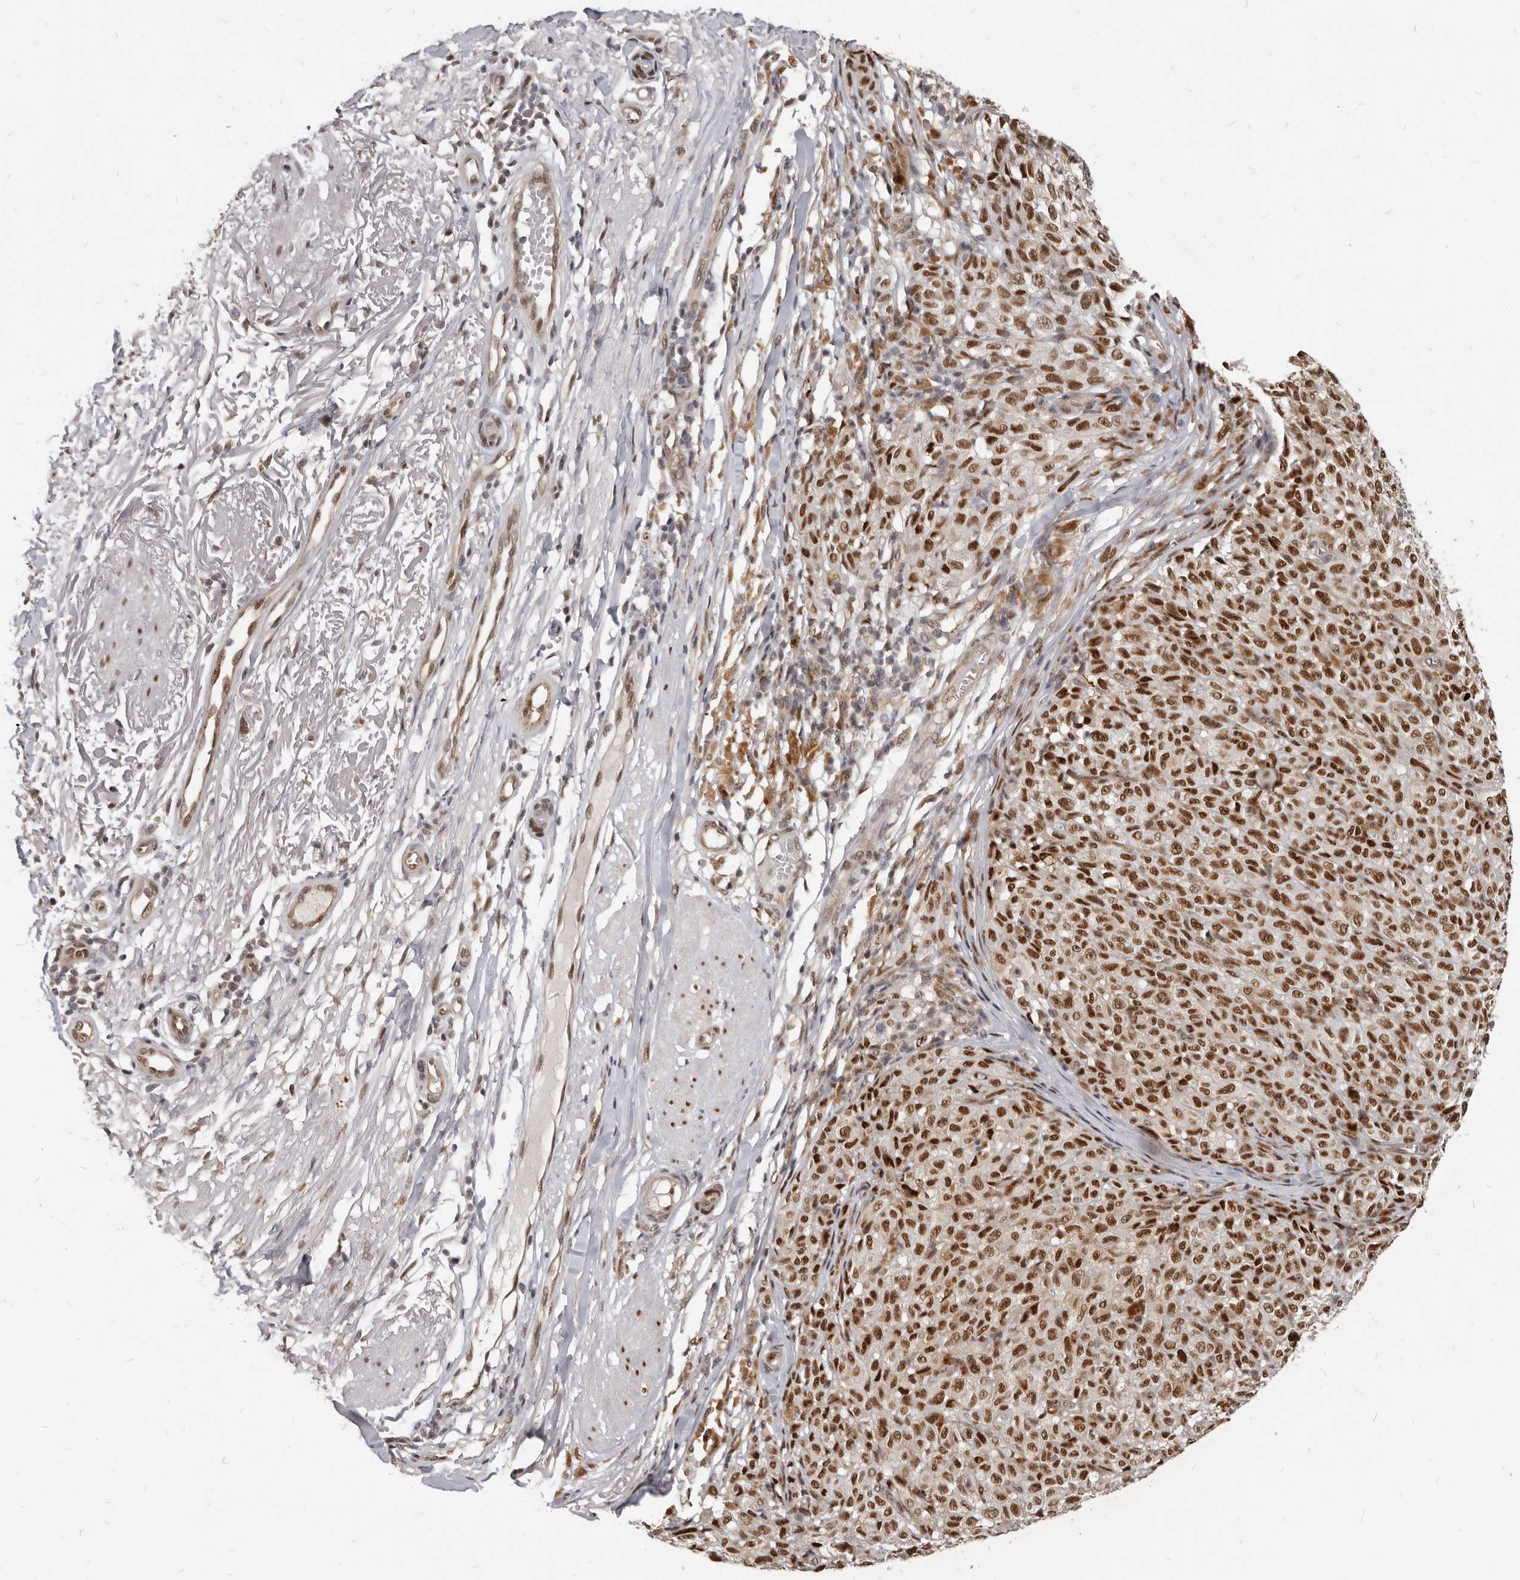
{"staining": {"intensity": "strong", "quantity": ">75%", "location": "nuclear"}, "tissue": "melanoma", "cell_type": "Tumor cells", "image_type": "cancer", "snomed": [{"axis": "morphology", "description": "Malignant melanoma, NOS"}, {"axis": "topography", "description": "Skin"}], "caption": "About >75% of tumor cells in malignant melanoma reveal strong nuclear protein staining as visualized by brown immunohistochemical staining.", "gene": "ATF5", "patient": {"sex": "female", "age": 82}}